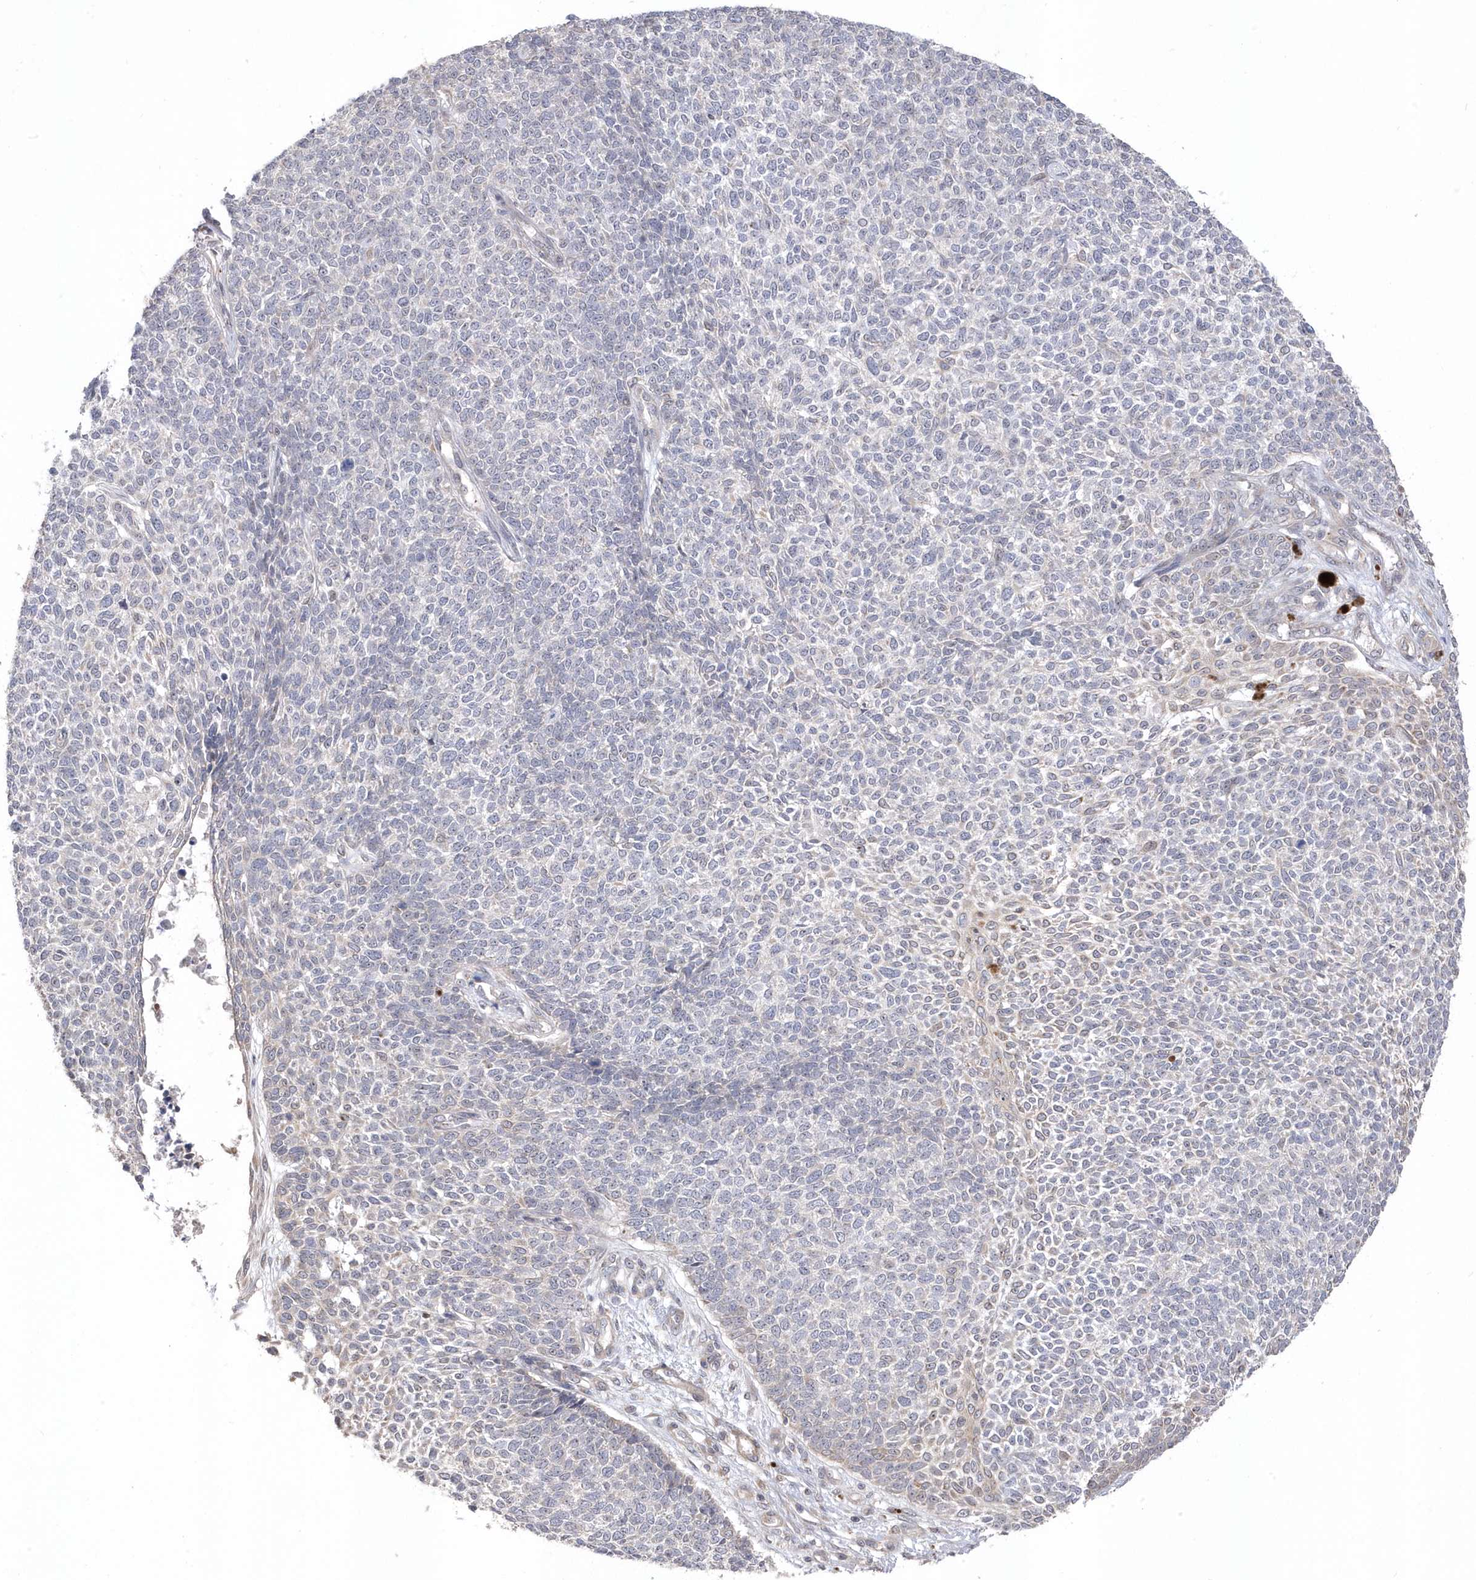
{"staining": {"intensity": "negative", "quantity": "none", "location": "none"}, "tissue": "skin cancer", "cell_type": "Tumor cells", "image_type": "cancer", "snomed": [{"axis": "morphology", "description": "Basal cell carcinoma"}, {"axis": "topography", "description": "Skin"}], "caption": "IHC photomicrograph of neoplastic tissue: skin cancer (basal cell carcinoma) stained with DAB displays no significant protein expression in tumor cells.", "gene": "GTPBP6", "patient": {"sex": "female", "age": 84}}